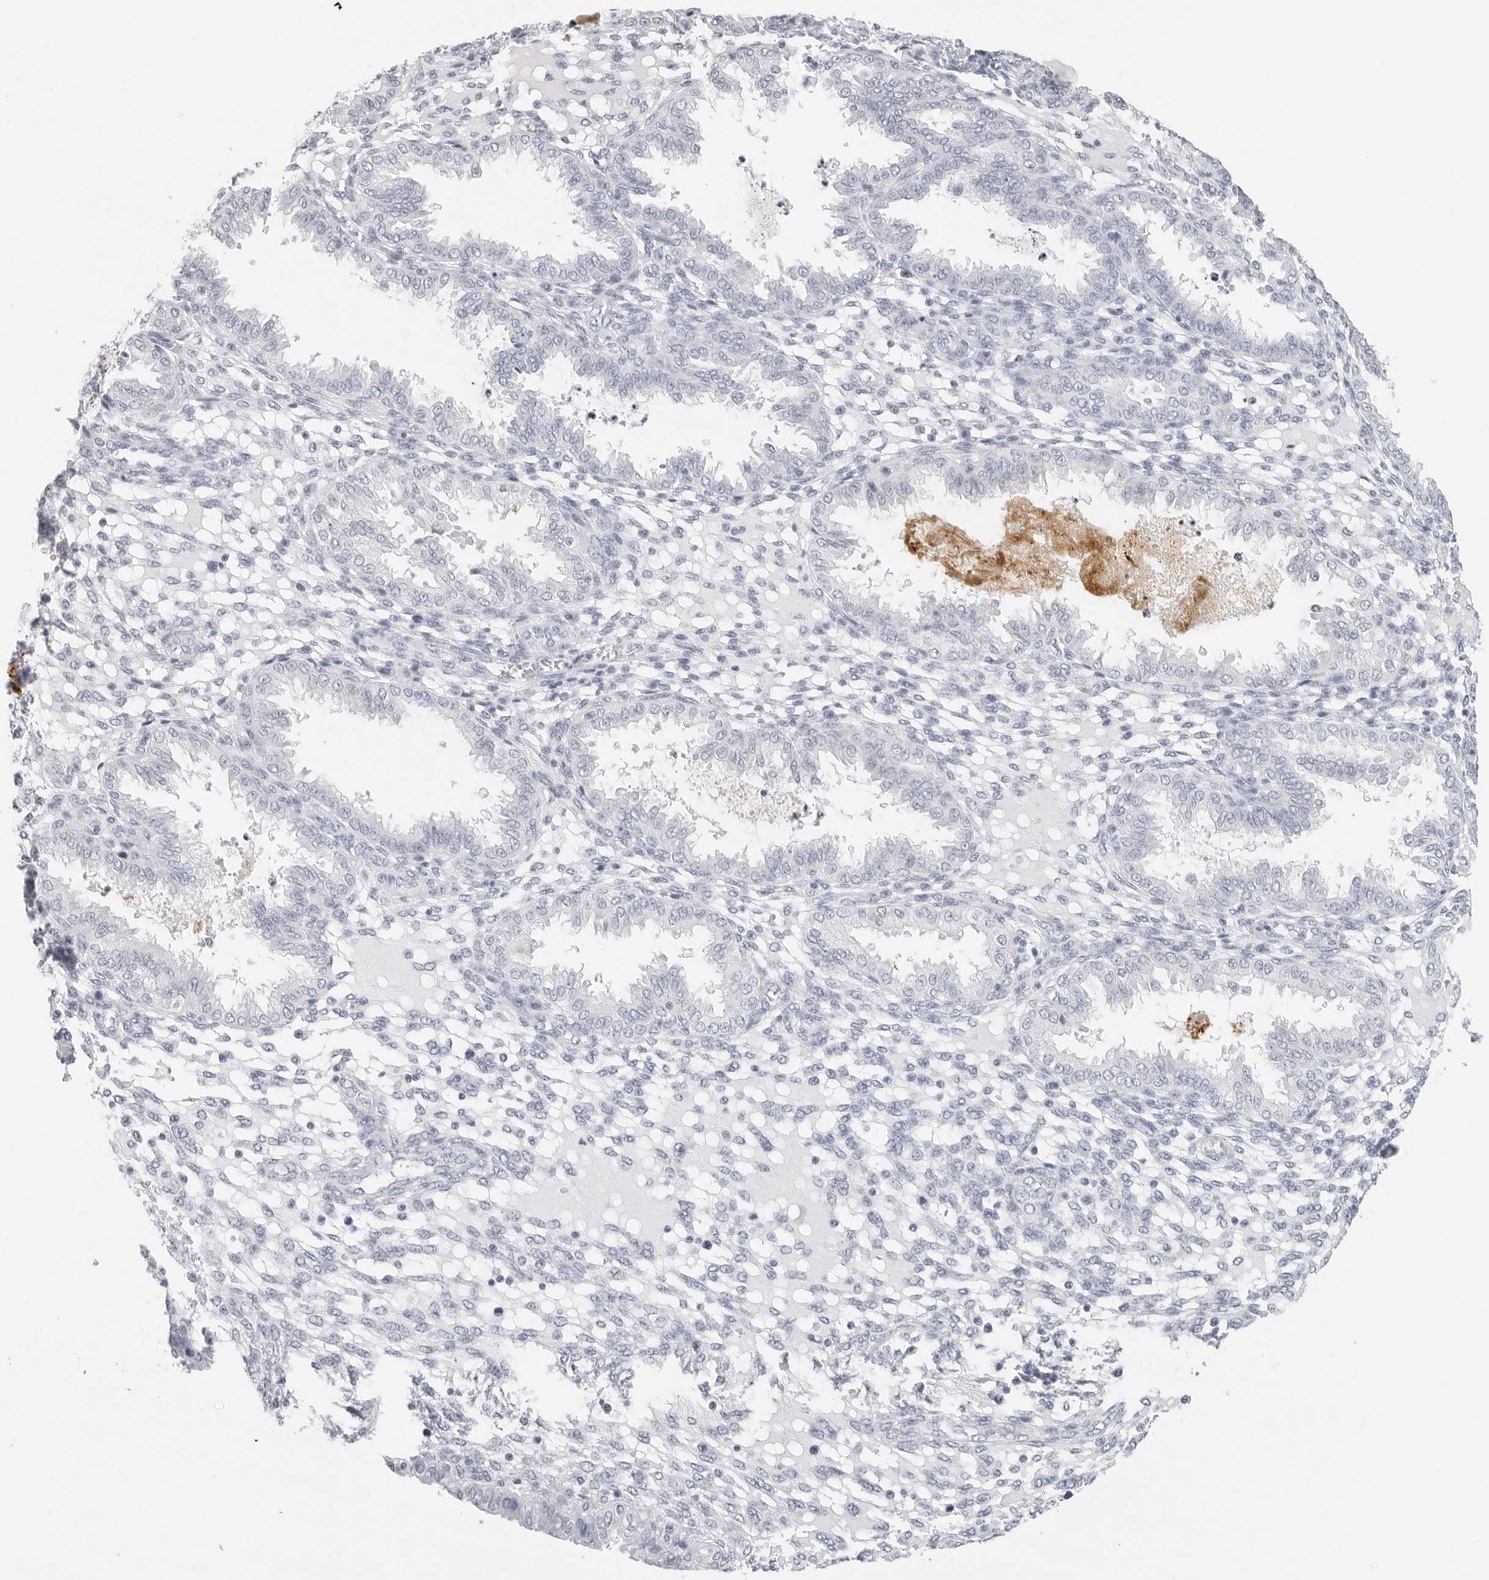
{"staining": {"intensity": "negative", "quantity": "none", "location": "none"}, "tissue": "endometrium", "cell_type": "Cells in endometrial stroma", "image_type": "normal", "snomed": [{"axis": "morphology", "description": "Normal tissue, NOS"}, {"axis": "topography", "description": "Endometrium"}], "caption": "A high-resolution image shows immunohistochemistry staining of benign endometrium, which exhibits no significant expression in cells in endometrial stroma.", "gene": "CST1", "patient": {"sex": "female", "age": 33}}